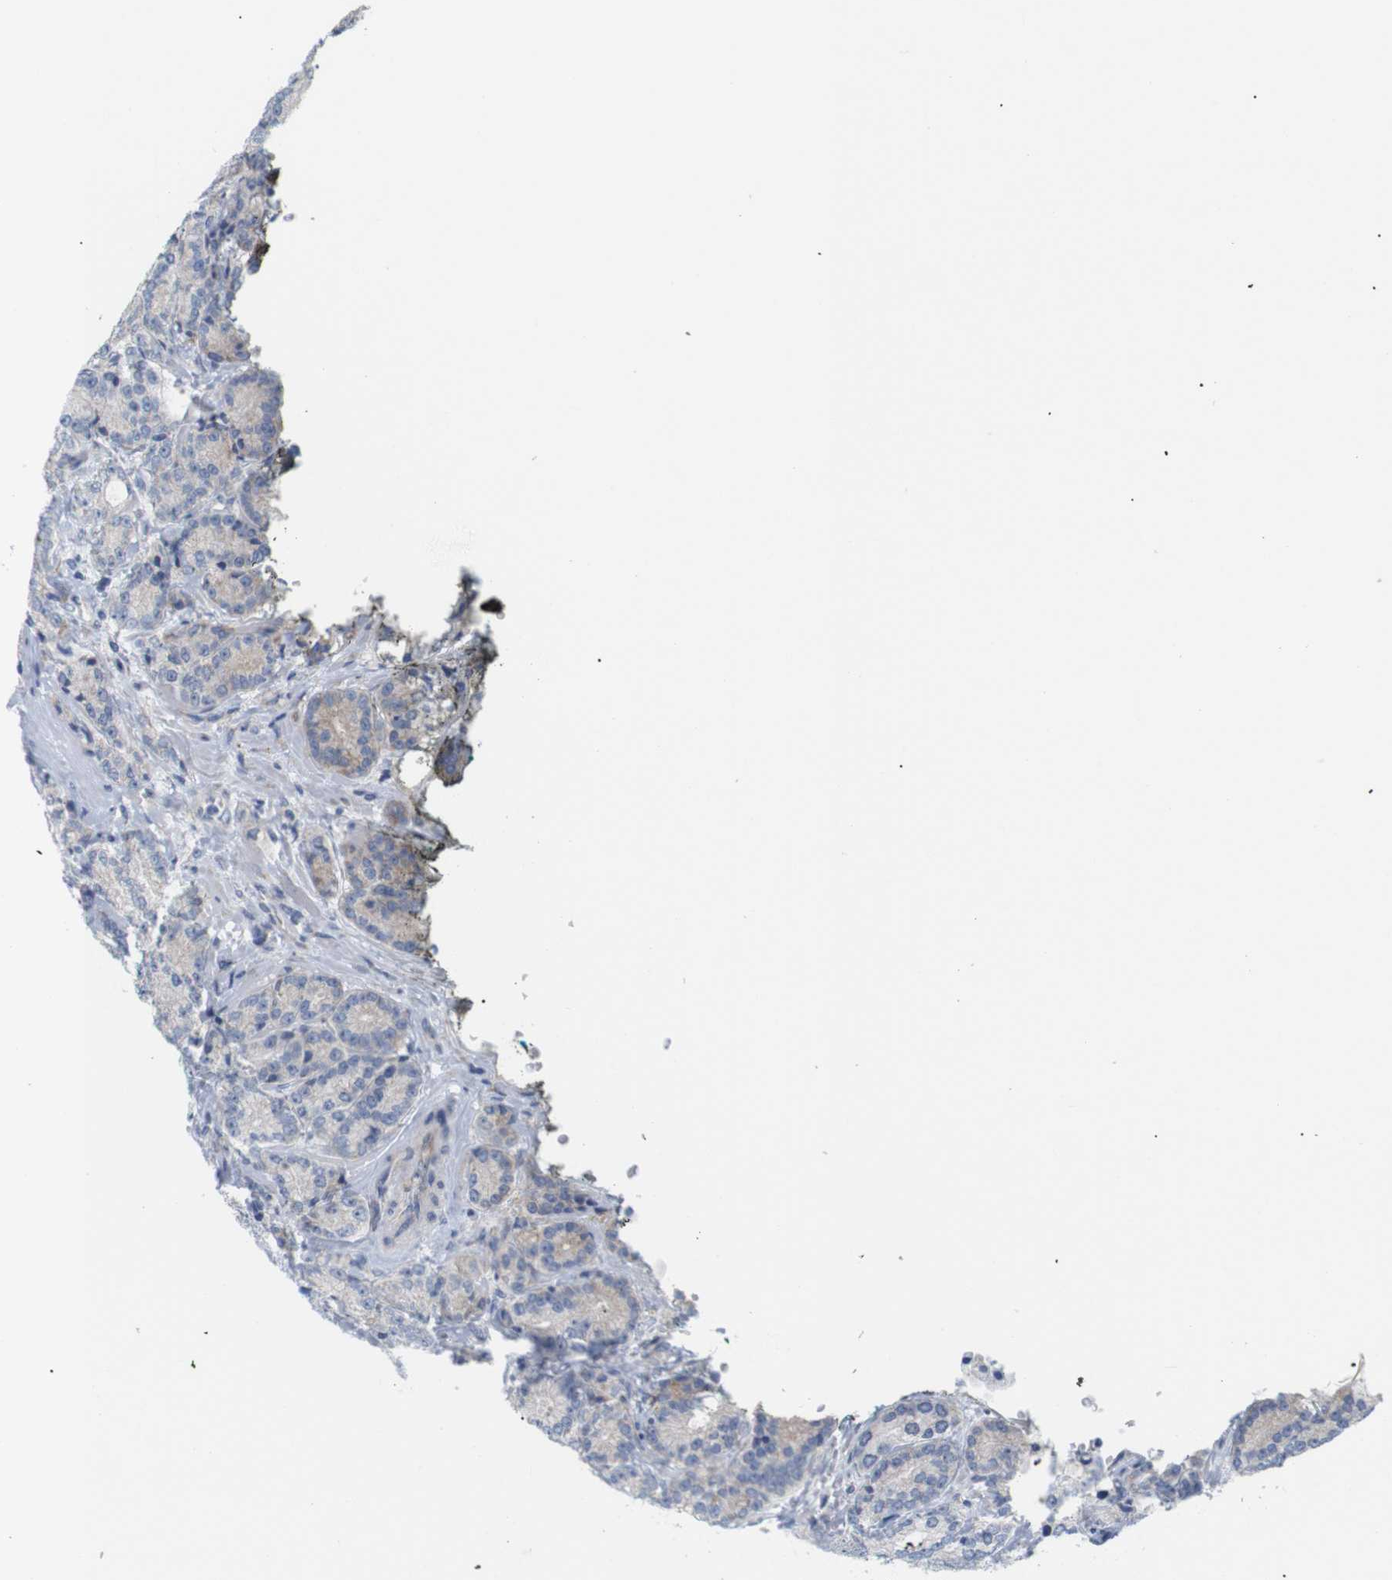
{"staining": {"intensity": "moderate", "quantity": "<25%", "location": "cytoplasmic/membranous"}, "tissue": "prostate cancer", "cell_type": "Tumor cells", "image_type": "cancer", "snomed": [{"axis": "morphology", "description": "Adenocarcinoma, High grade"}, {"axis": "topography", "description": "Prostate"}], "caption": "This is a histology image of immunohistochemistry staining of prostate cancer, which shows moderate expression in the cytoplasmic/membranous of tumor cells.", "gene": "TRIM5", "patient": {"sex": "male", "age": 61}}